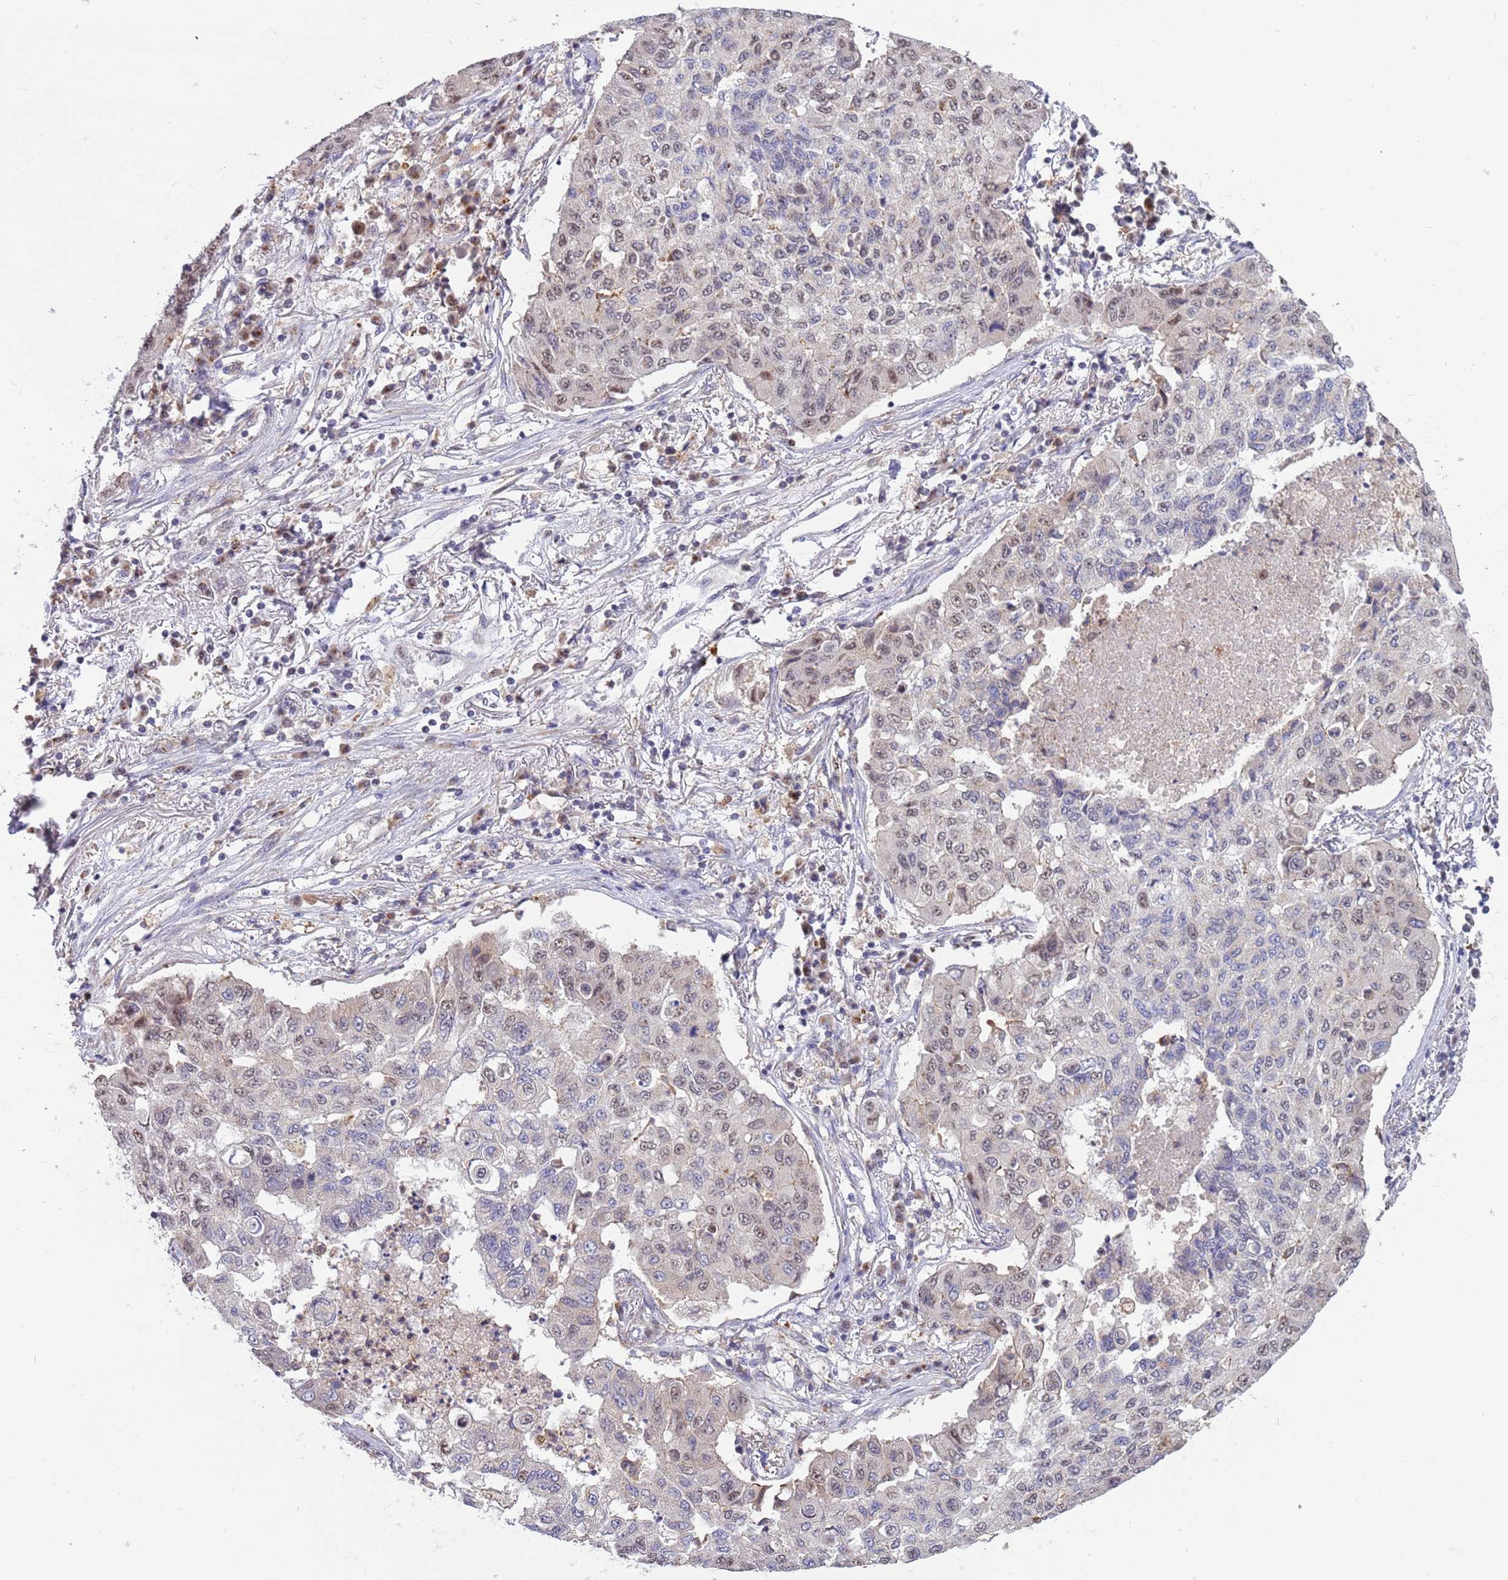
{"staining": {"intensity": "weak", "quantity": "25%-75%", "location": "nuclear"}, "tissue": "lung cancer", "cell_type": "Tumor cells", "image_type": "cancer", "snomed": [{"axis": "morphology", "description": "Squamous cell carcinoma, NOS"}, {"axis": "topography", "description": "Lung"}], "caption": "The image exhibits a brown stain indicating the presence of a protein in the nuclear of tumor cells in squamous cell carcinoma (lung).", "gene": "CCNJL", "patient": {"sex": "male", "age": 74}}